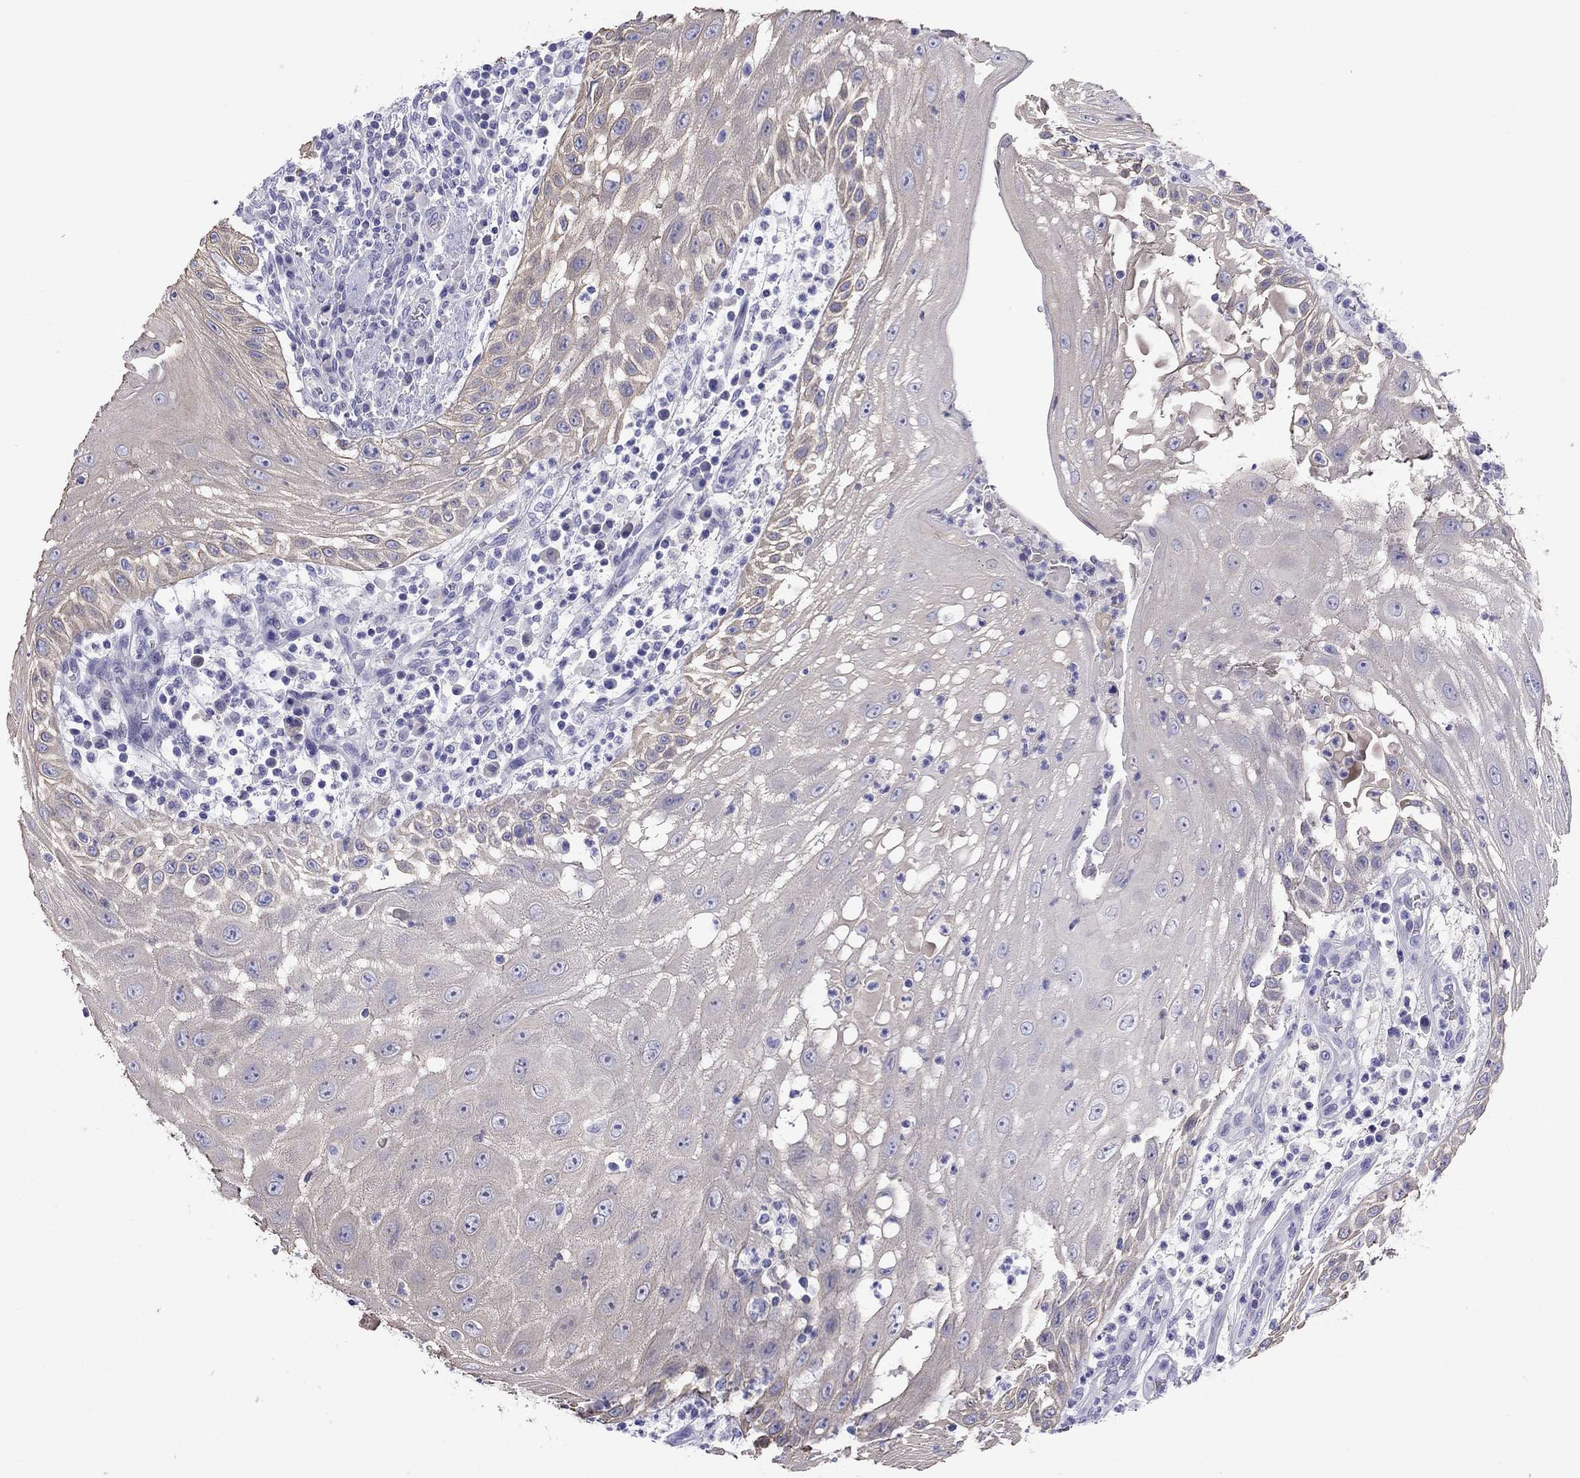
{"staining": {"intensity": "weak", "quantity": "<25%", "location": "cytoplasmic/membranous"}, "tissue": "head and neck cancer", "cell_type": "Tumor cells", "image_type": "cancer", "snomed": [{"axis": "morphology", "description": "Squamous cell carcinoma, NOS"}, {"axis": "topography", "description": "Oral tissue"}, {"axis": "topography", "description": "Head-Neck"}], "caption": "Tumor cells are negative for brown protein staining in head and neck cancer (squamous cell carcinoma).", "gene": "CMYA5", "patient": {"sex": "male", "age": 58}}